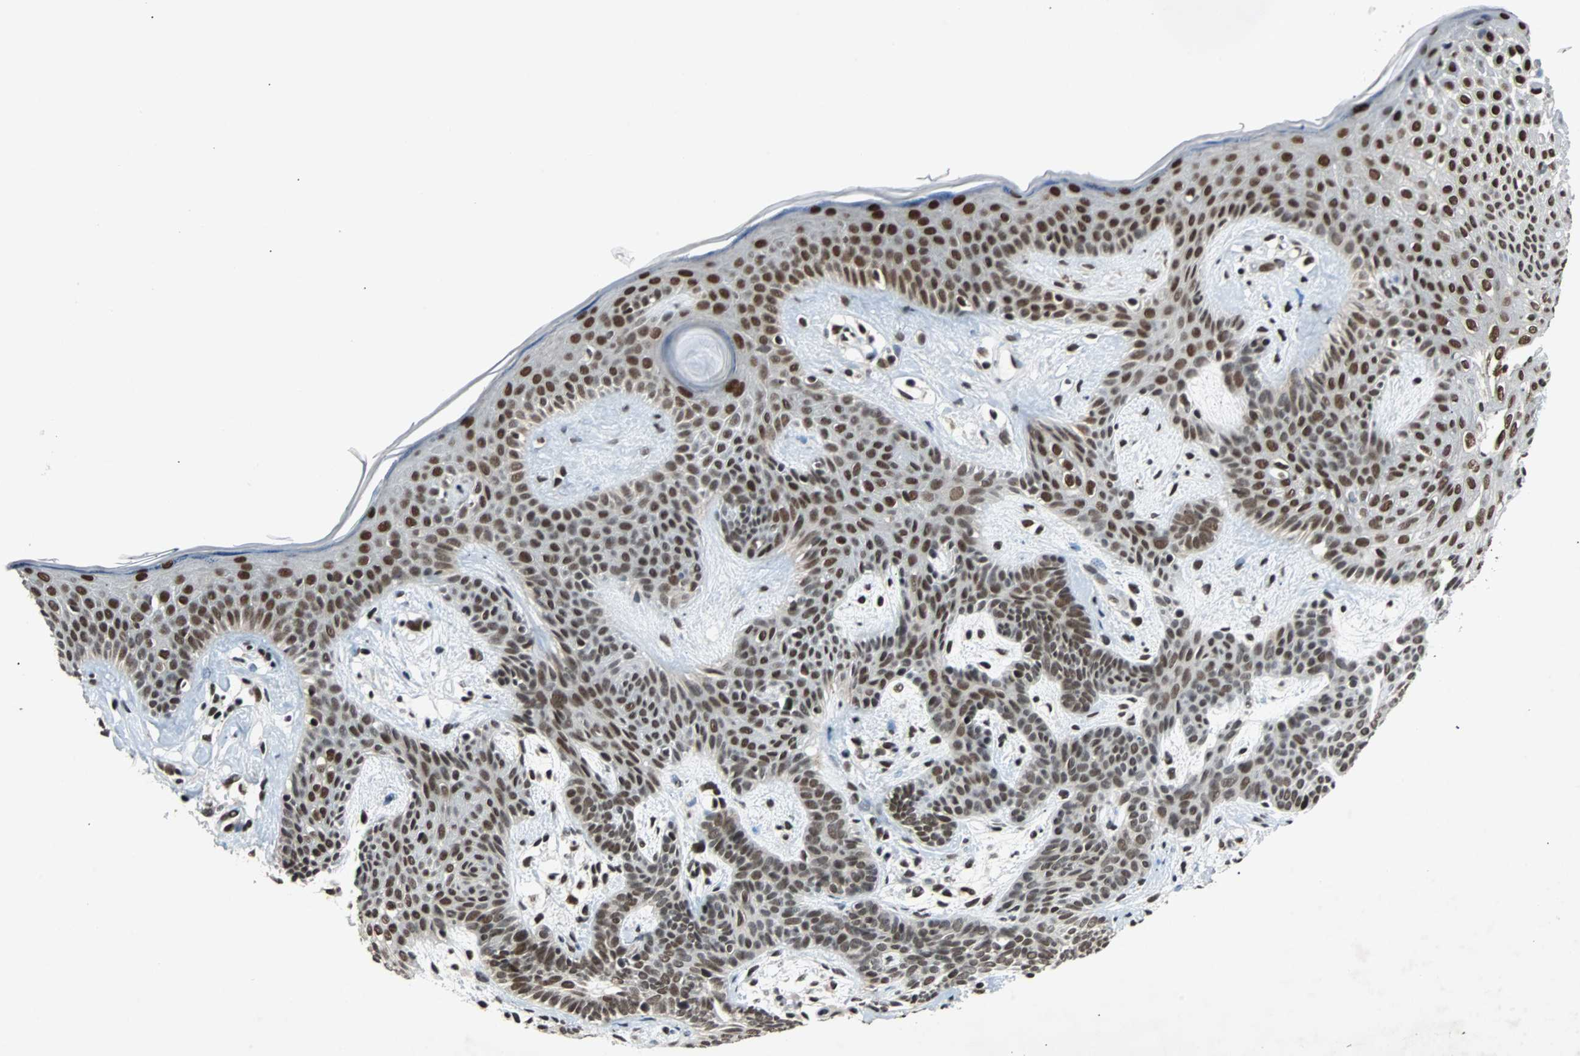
{"staining": {"intensity": "strong", "quantity": ">75%", "location": "nuclear"}, "tissue": "skin cancer", "cell_type": "Tumor cells", "image_type": "cancer", "snomed": [{"axis": "morphology", "description": "Developmental malformation"}, {"axis": "morphology", "description": "Basal cell carcinoma"}, {"axis": "topography", "description": "Skin"}], "caption": "Strong nuclear protein staining is seen in approximately >75% of tumor cells in basal cell carcinoma (skin).", "gene": "GATAD2A", "patient": {"sex": "female", "age": 62}}